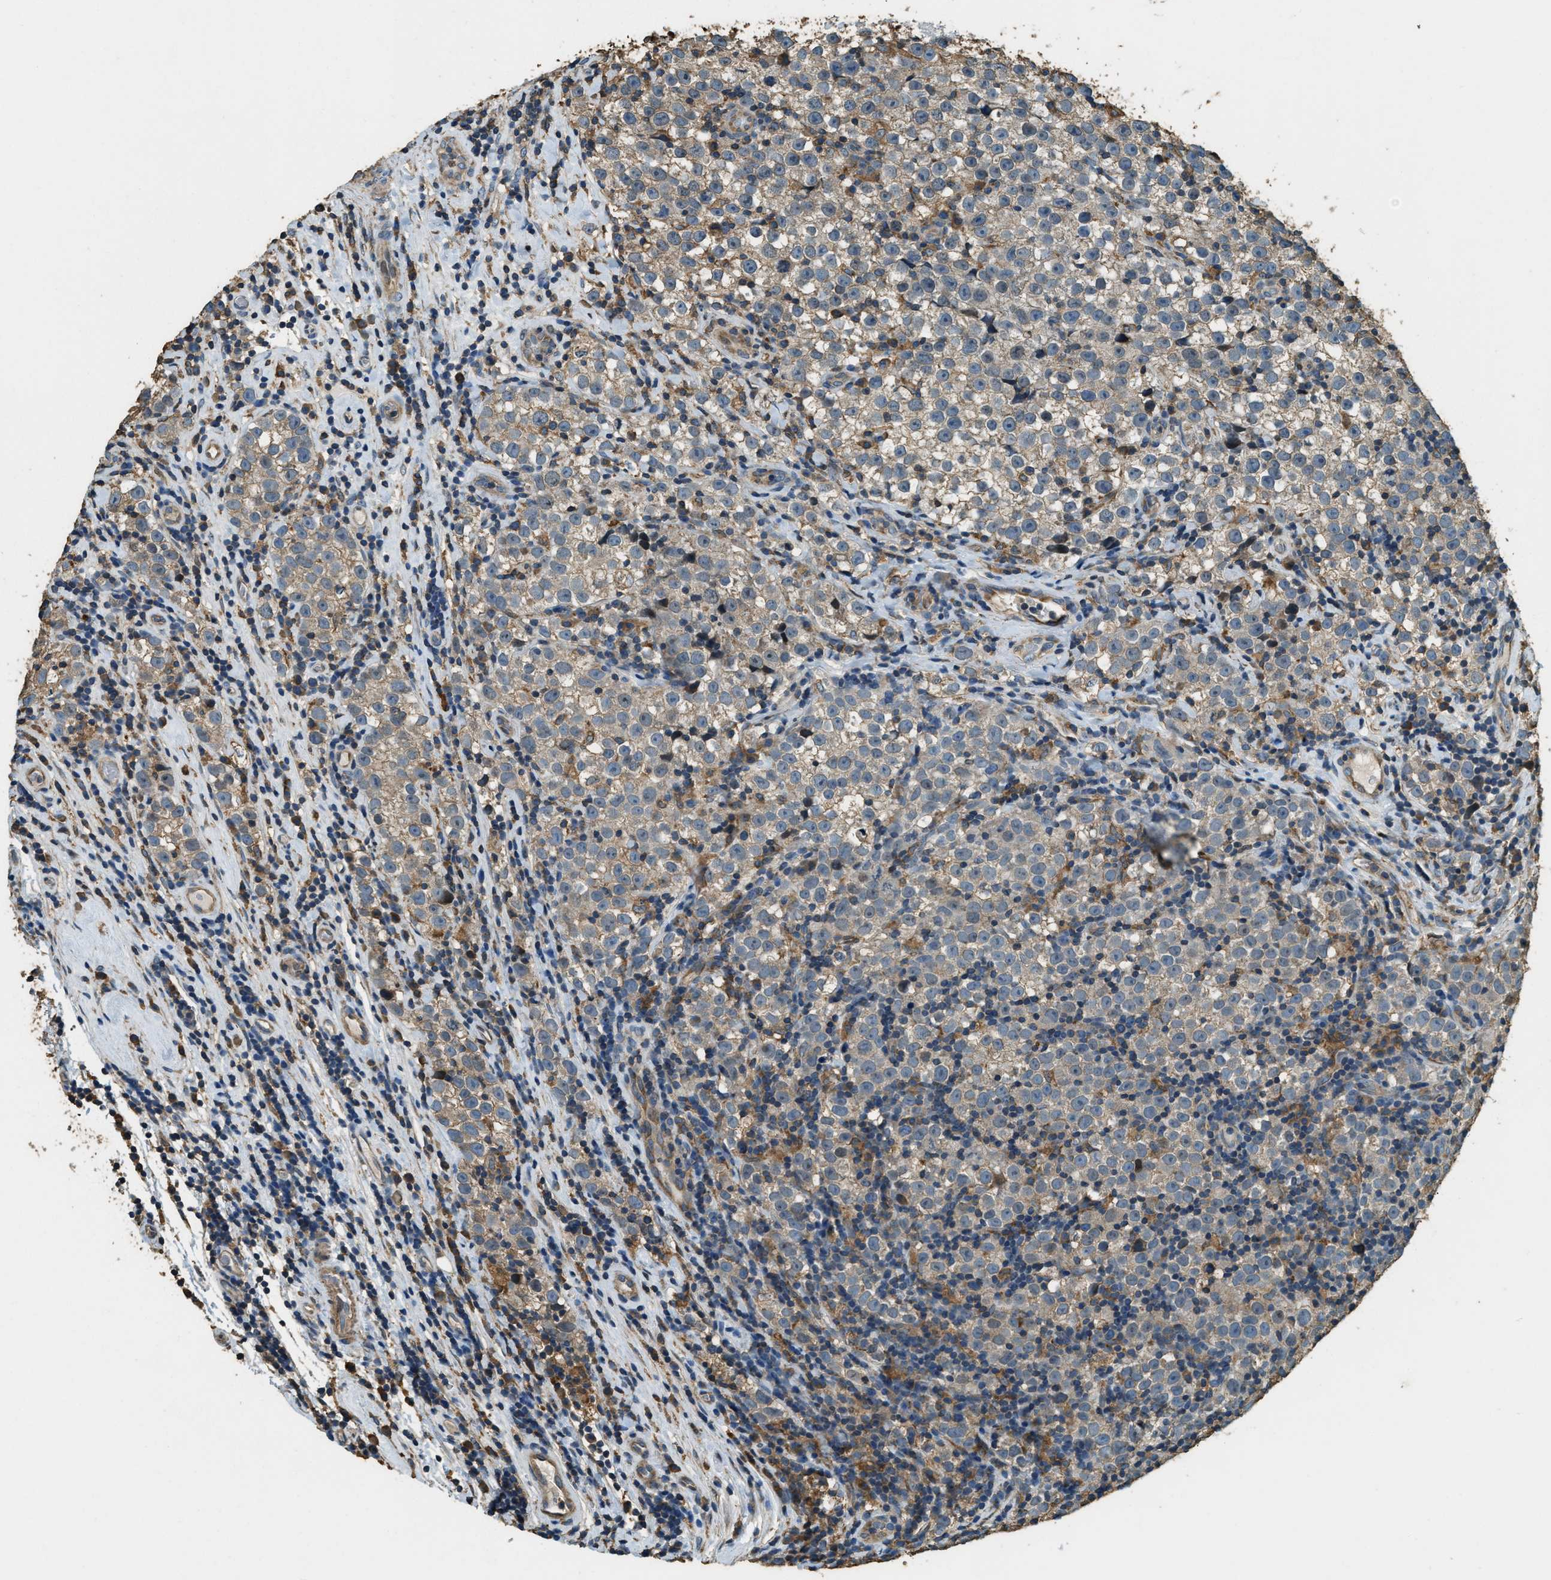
{"staining": {"intensity": "weak", "quantity": "<25%", "location": "cytoplasmic/membranous"}, "tissue": "testis cancer", "cell_type": "Tumor cells", "image_type": "cancer", "snomed": [{"axis": "morphology", "description": "Normal tissue, NOS"}, {"axis": "morphology", "description": "Seminoma, NOS"}, {"axis": "topography", "description": "Testis"}], "caption": "An image of testis seminoma stained for a protein shows no brown staining in tumor cells.", "gene": "ERGIC1", "patient": {"sex": "male", "age": 43}}